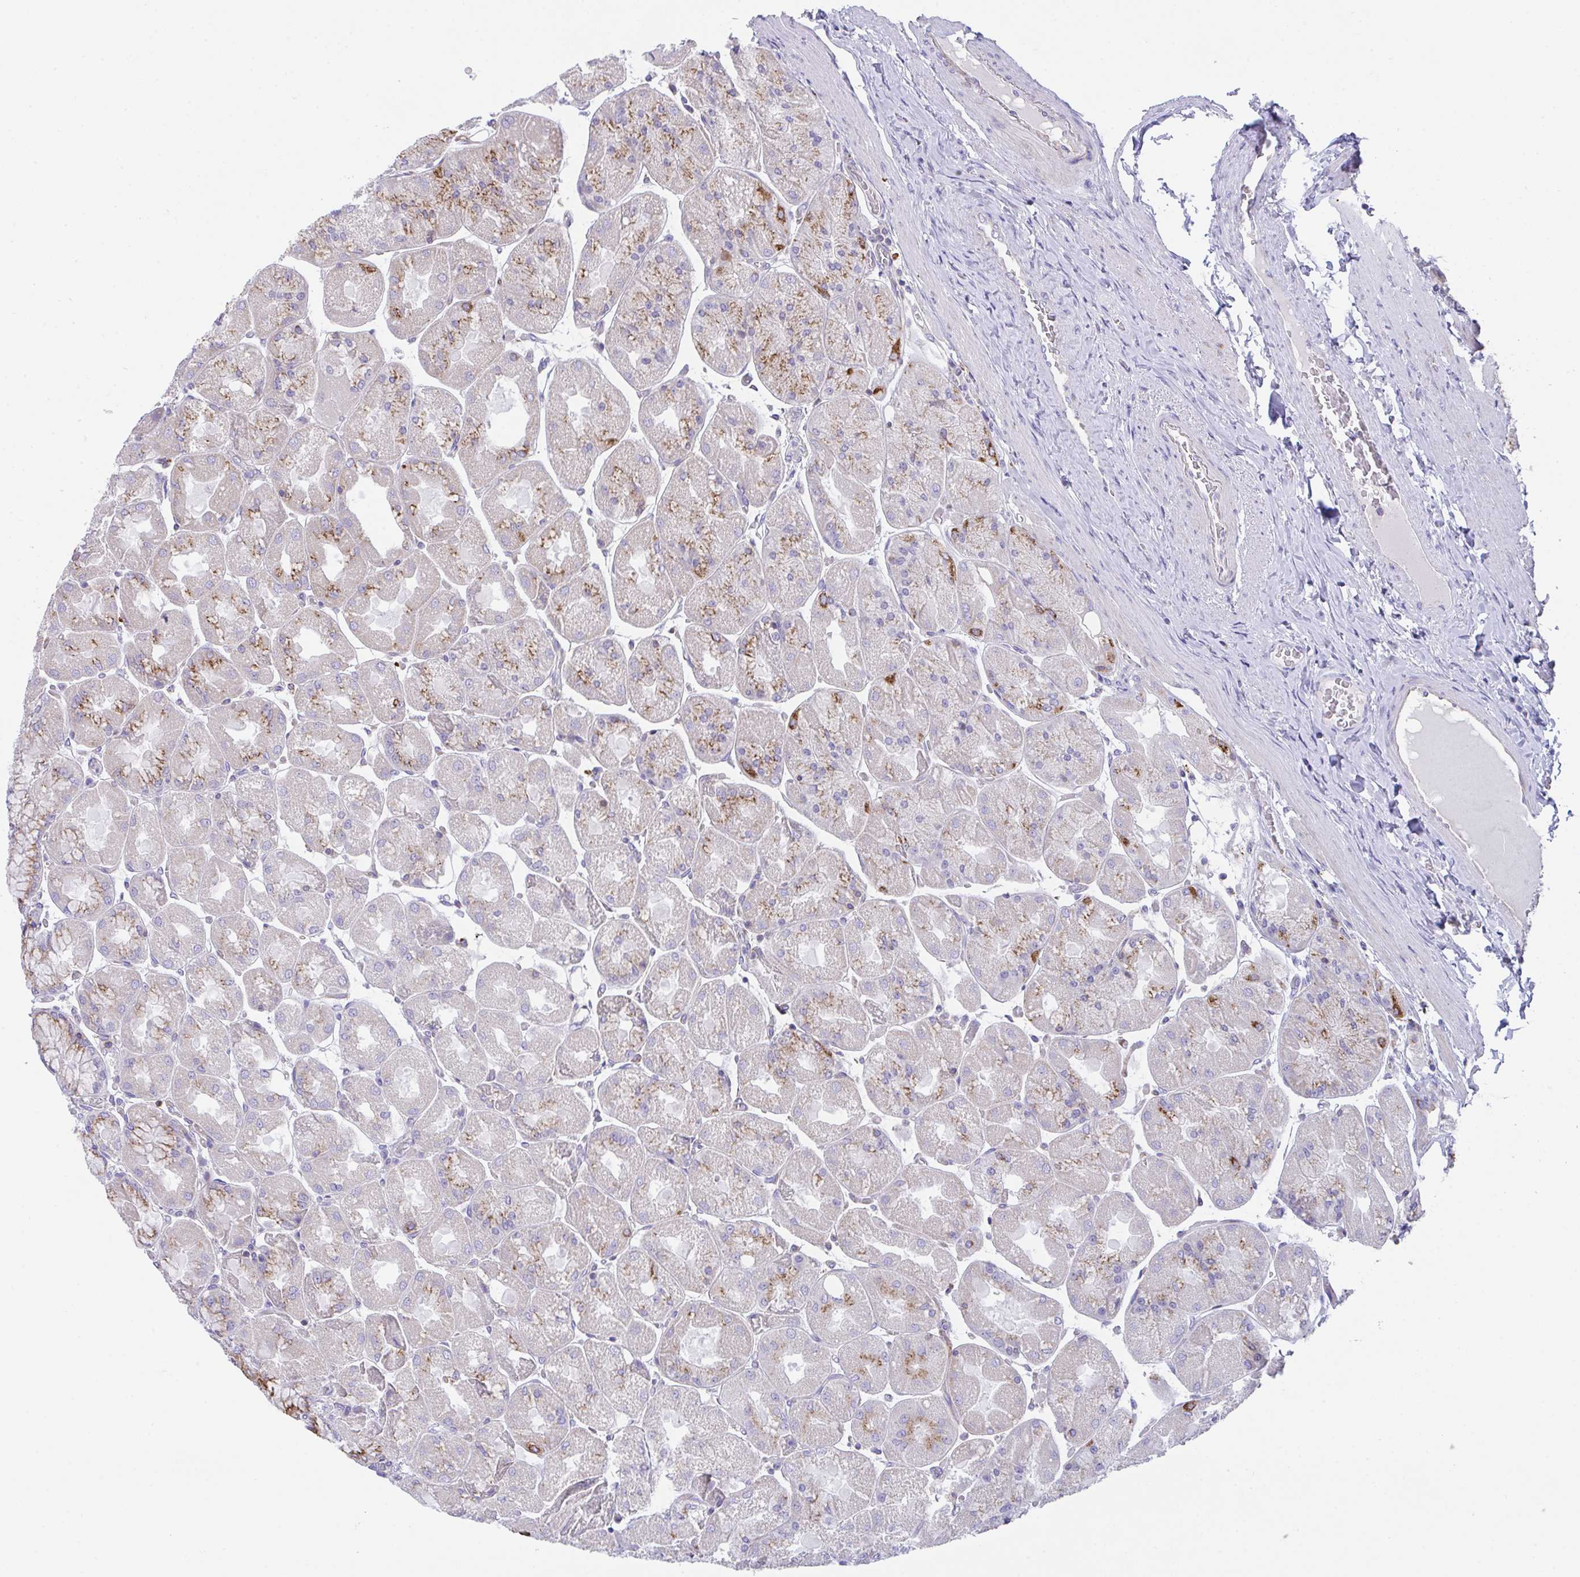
{"staining": {"intensity": "strong", "quantity": "25%-75%", "location": "cytoplasmic/membranous"}, "tissue": "stomach", "cell_type": "Glandular cells", "image_type": "normal", "snomed": [{"axis": "morphology", "description": "Normal tissue, NOS"}, {"axis": "topography", "description": "Stomach"}], "caption": "Glandular cells reveal high levels of strong cytoplasmic/membranous positivity in about 25%-75% of cells in benign human stomach. Using DAB (3,3'-diaminobenzidine) (brown) and hematoxylin (blue) stains, captured at high magnification using brightfield microscopy.", "gene": "MIA3", "patient": {"sex": "female", "age": 61}}